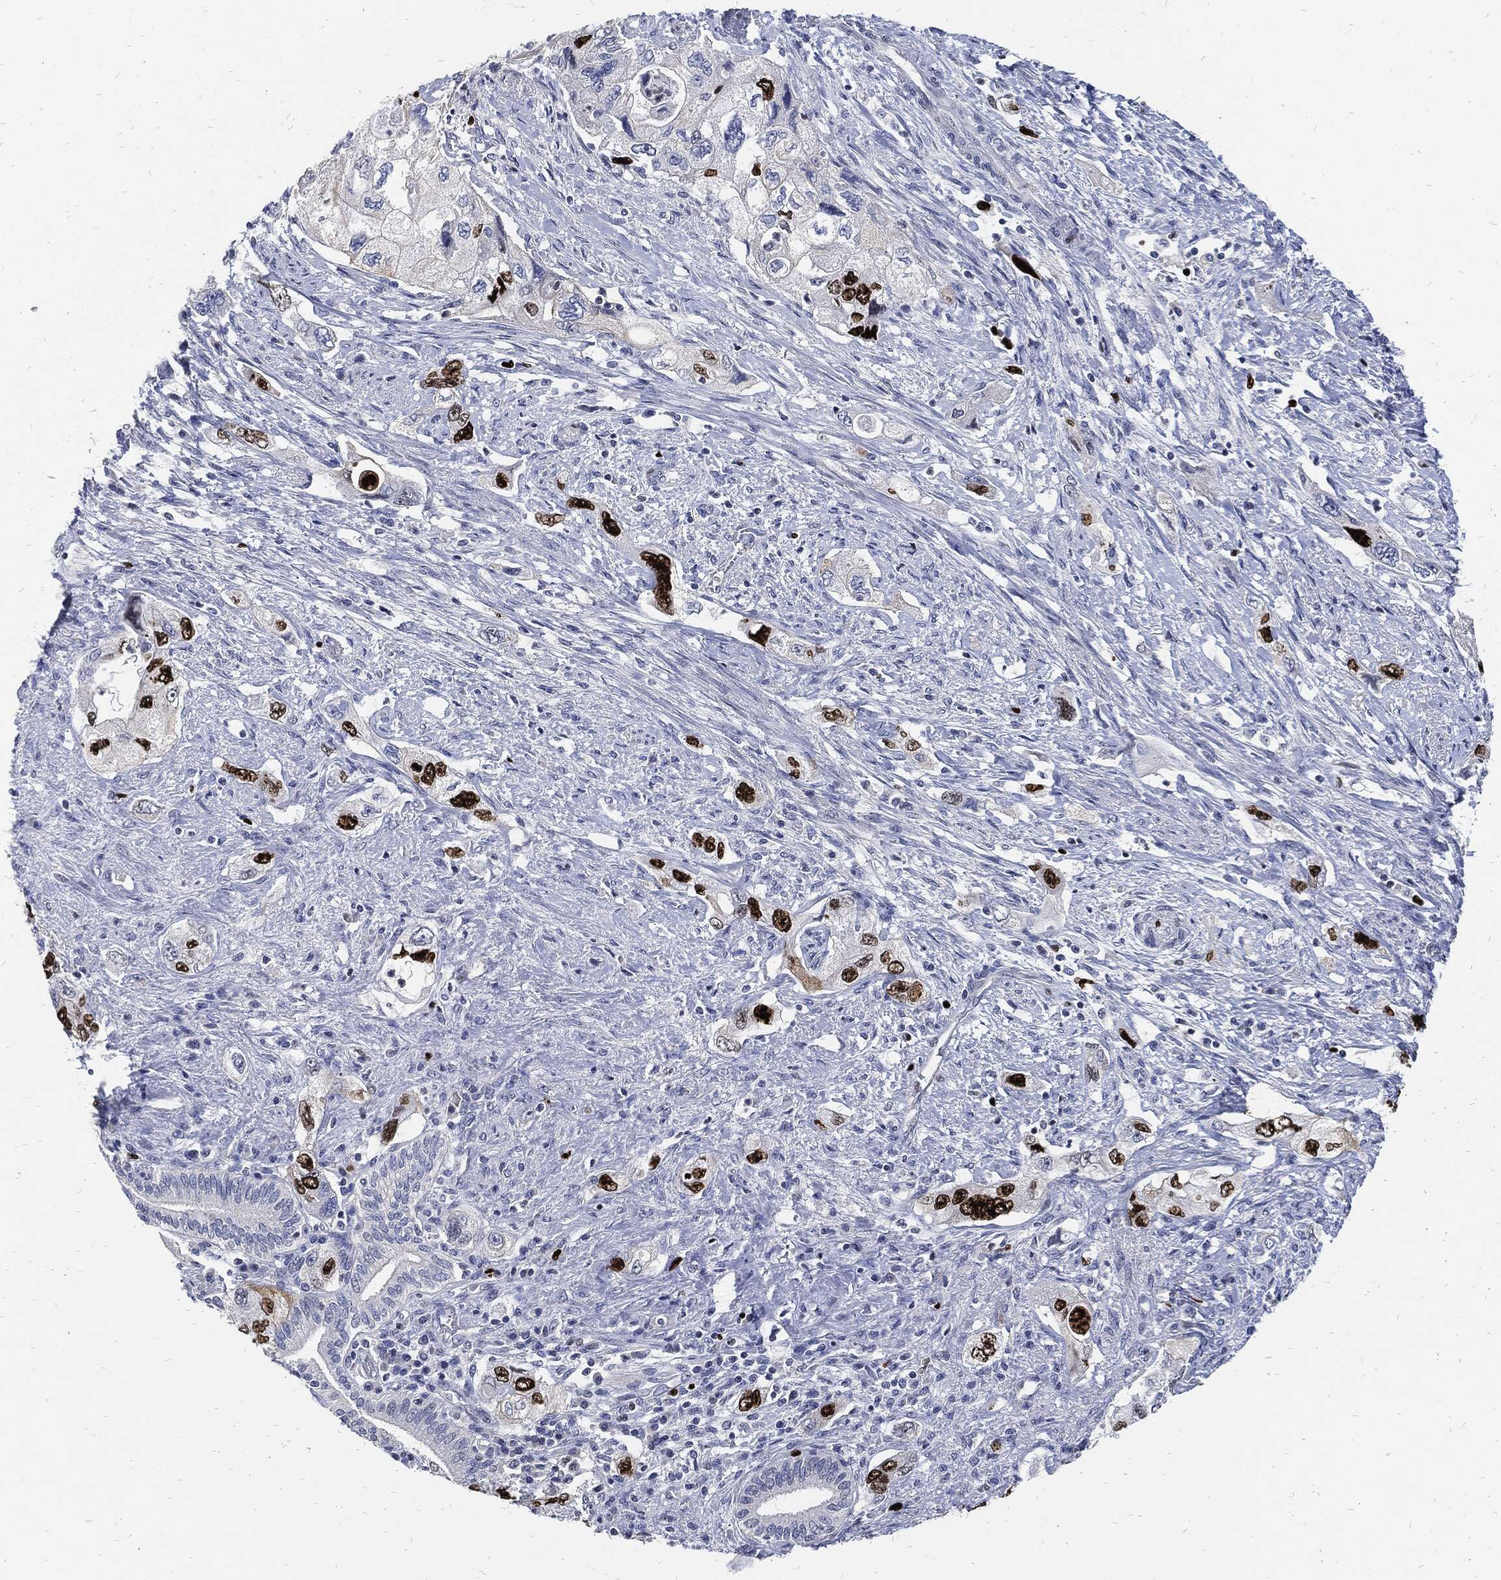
{"staining": {"intensity": "strong", "quantity": "<25%", "location": "nuclear"}, "tissue": "pancreatic cancer", "cell_type": "Tumor cells", "image_type": "cancer", "snomed": [{"axis": "morphology", "description": "Adenocarcinoma, NOS"}, {"axis": "topography", "description": "Pancreas"}], "caption": "Strong nuclear staining is seen in approximately <25% of tumor cells in pancreatic adenocarcinoma.", "gene": "MKI67", "patient": {"sex": "female", "age": 73}}